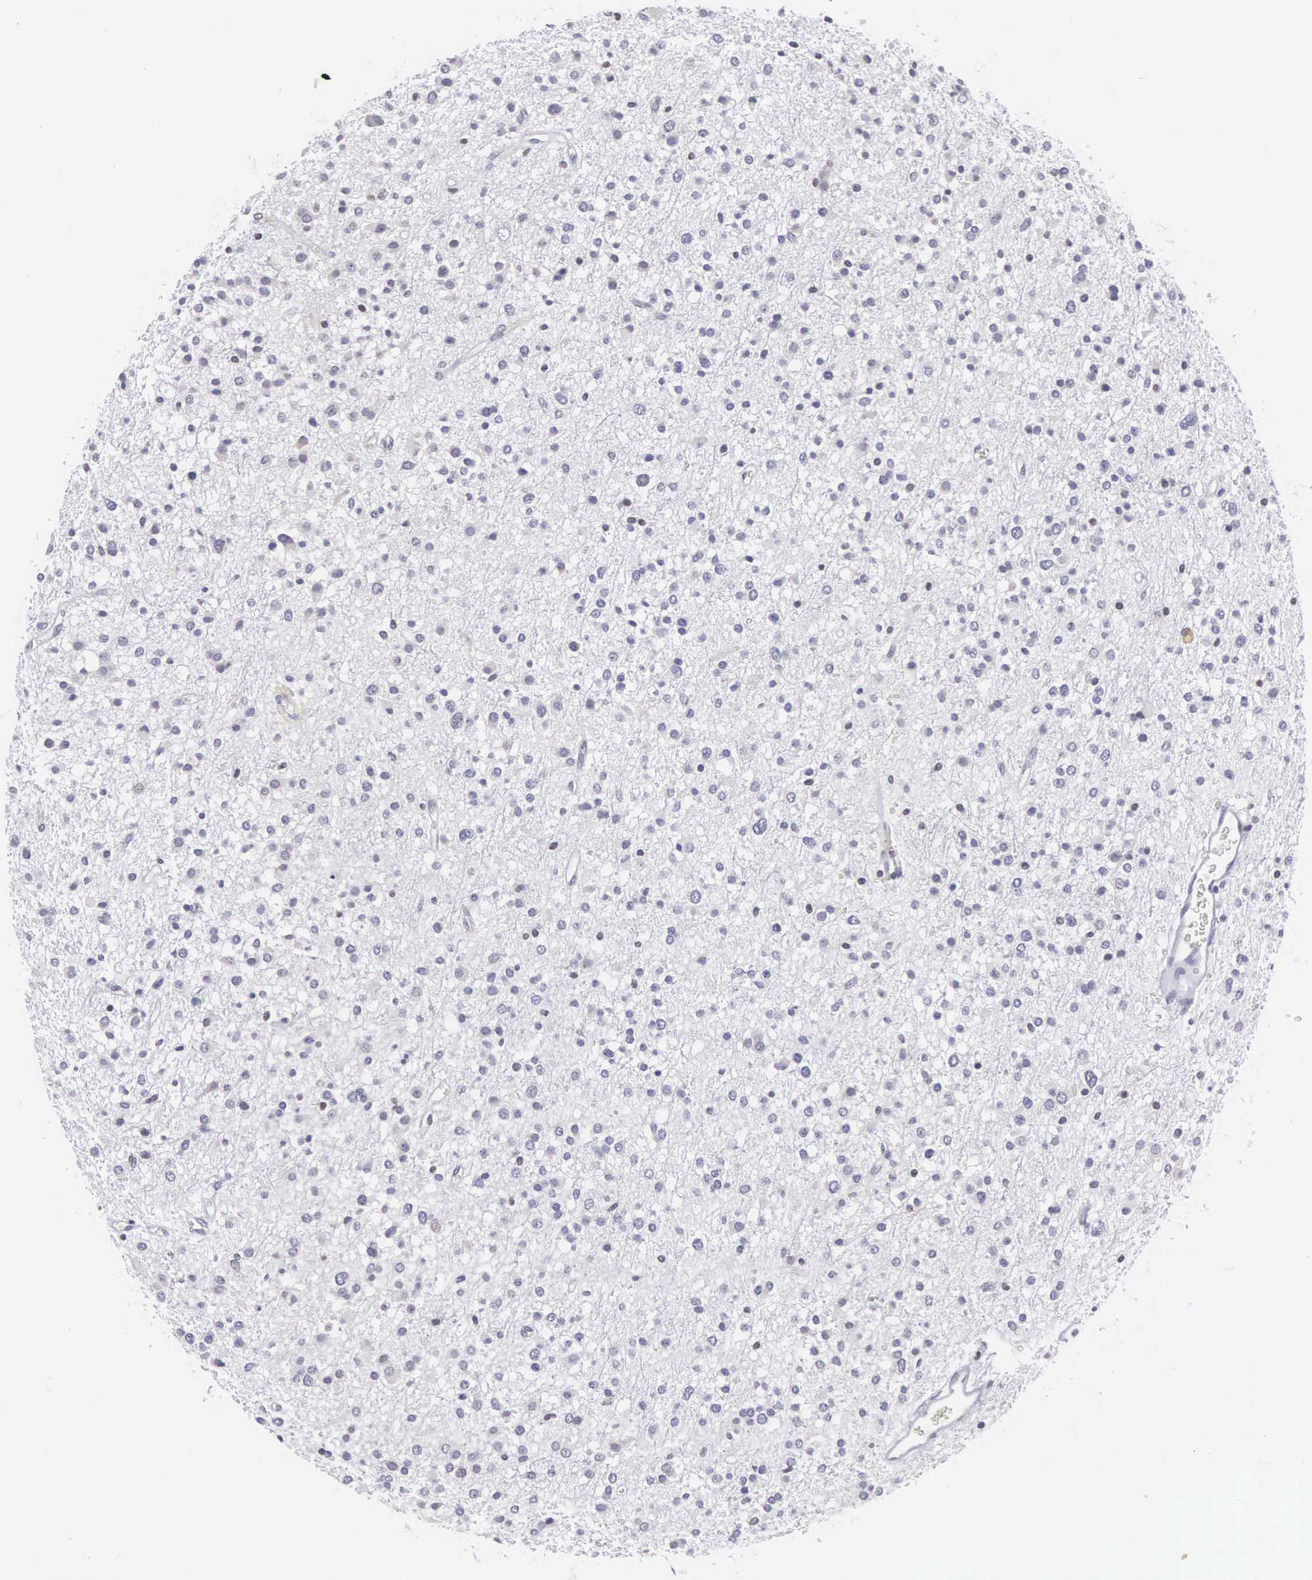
{"staining": {"intensity": "negative", "quantity": "none", "location": "none"}, "tissue": "glioma", "cell_type": "Tumor cells", "image_type": "cancer", "snomed": [{"axis": "morphology", "description": "Glioma, malignant, Low grade"}, {"axis": "topography", "description": "Brain"}], "caption": "Human glioma stained for a protein using IHC displays no staining in tumor cells.", "gene": "ETV6", "patient": {"sex": "female", "age": 36}}